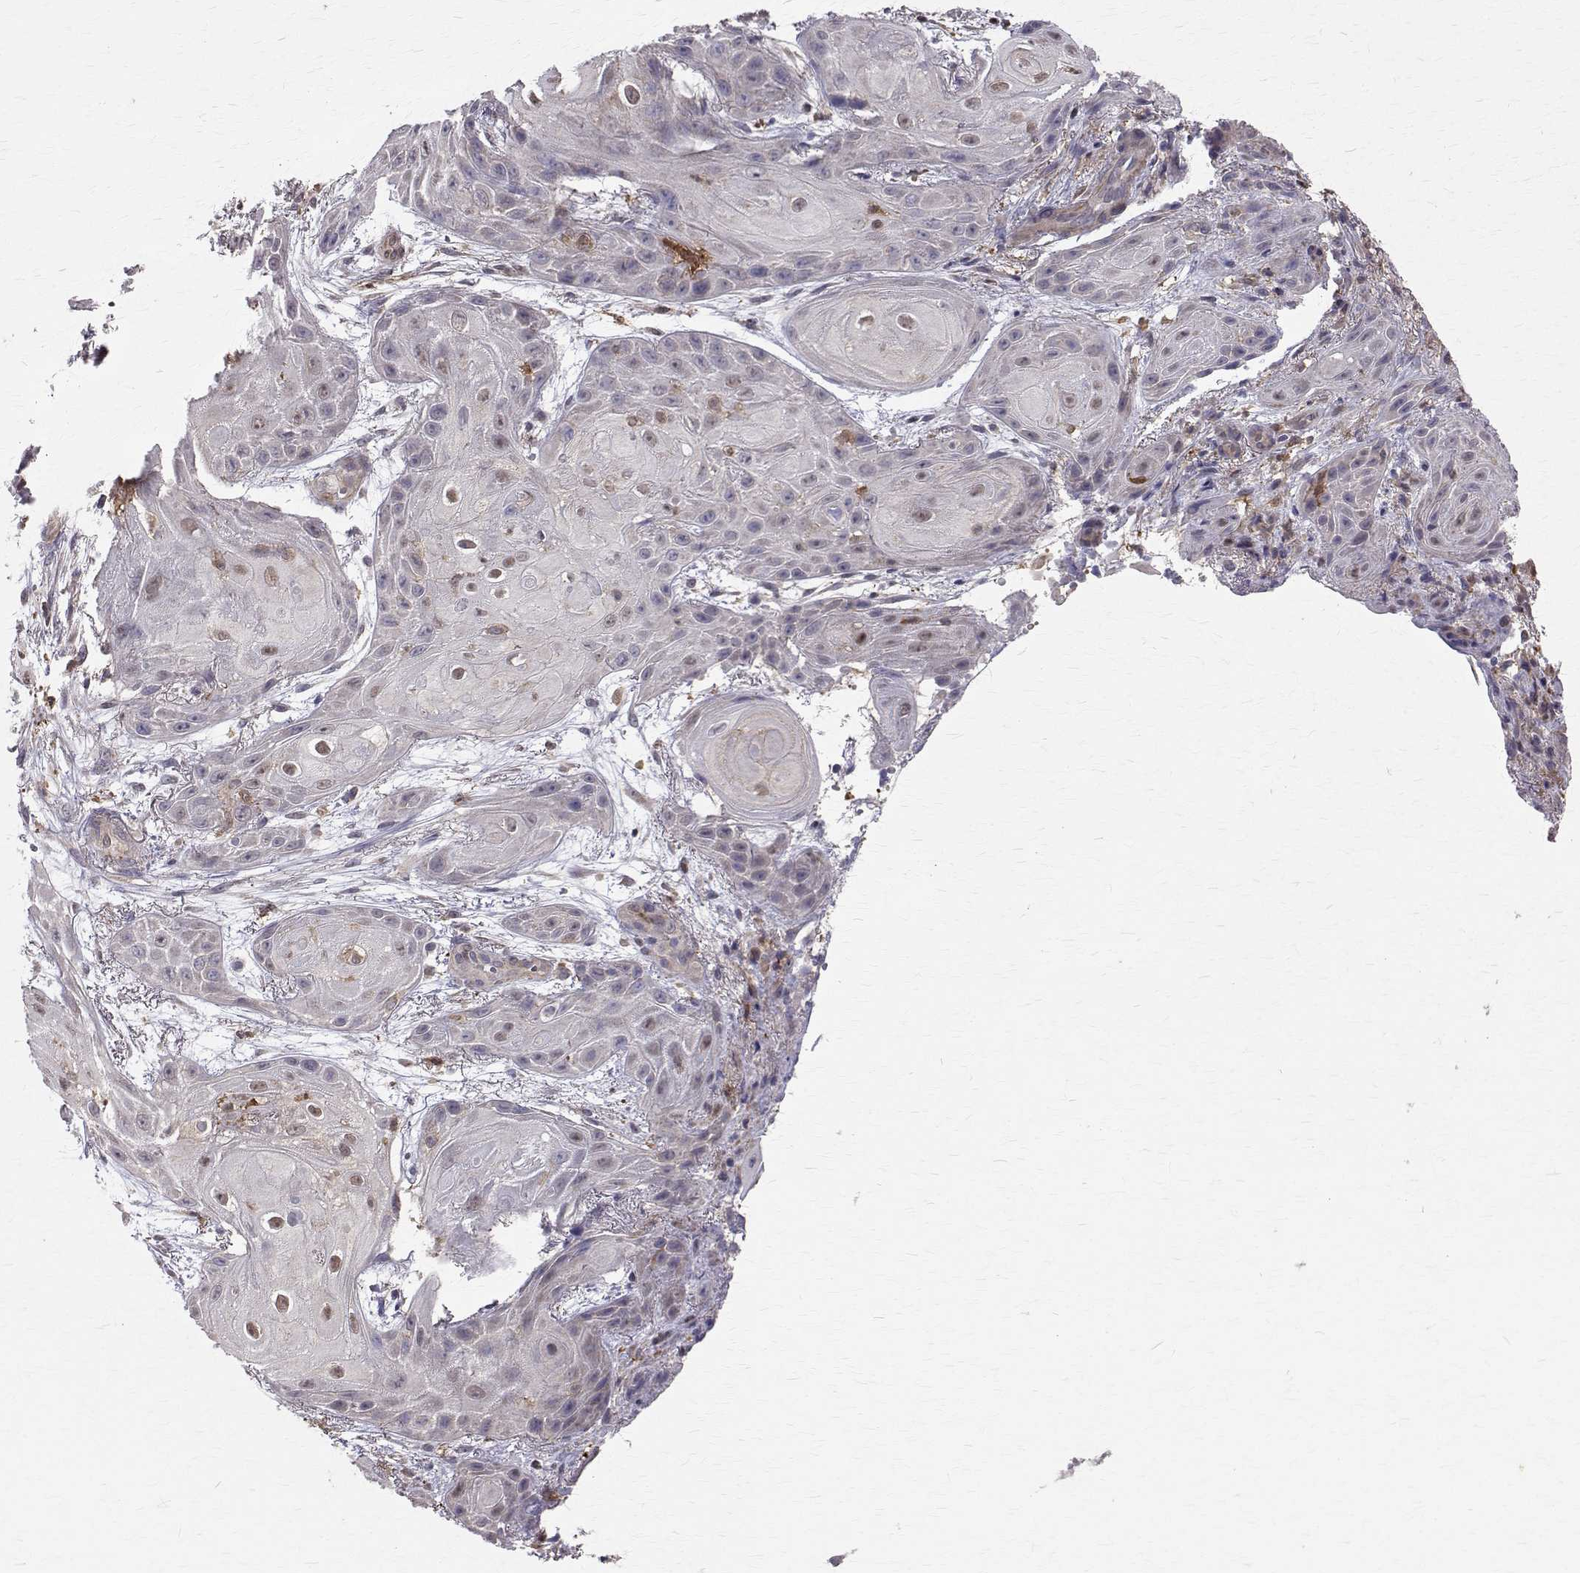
{"staining": {"intensity": "moderate", "quantity": "<25%", "location": "nuclear"}, "tissue": "skin cancer", "cell_type": "Tumor cells", "image_type": "cancer", "snomed": [{"axis": "morphology", "description": "Squamous cell carcinoma, NOS"}, {"axis": "topography", "description": "Skin"}], "caption": "Approximately <25% of tumor cells in human skin cancer demonstrate moderate nuclear protein expression as visualized by brown immunohistochemical staining.", "gene": "CCDC89", "patient": {"sex": "male", "age": 62}}